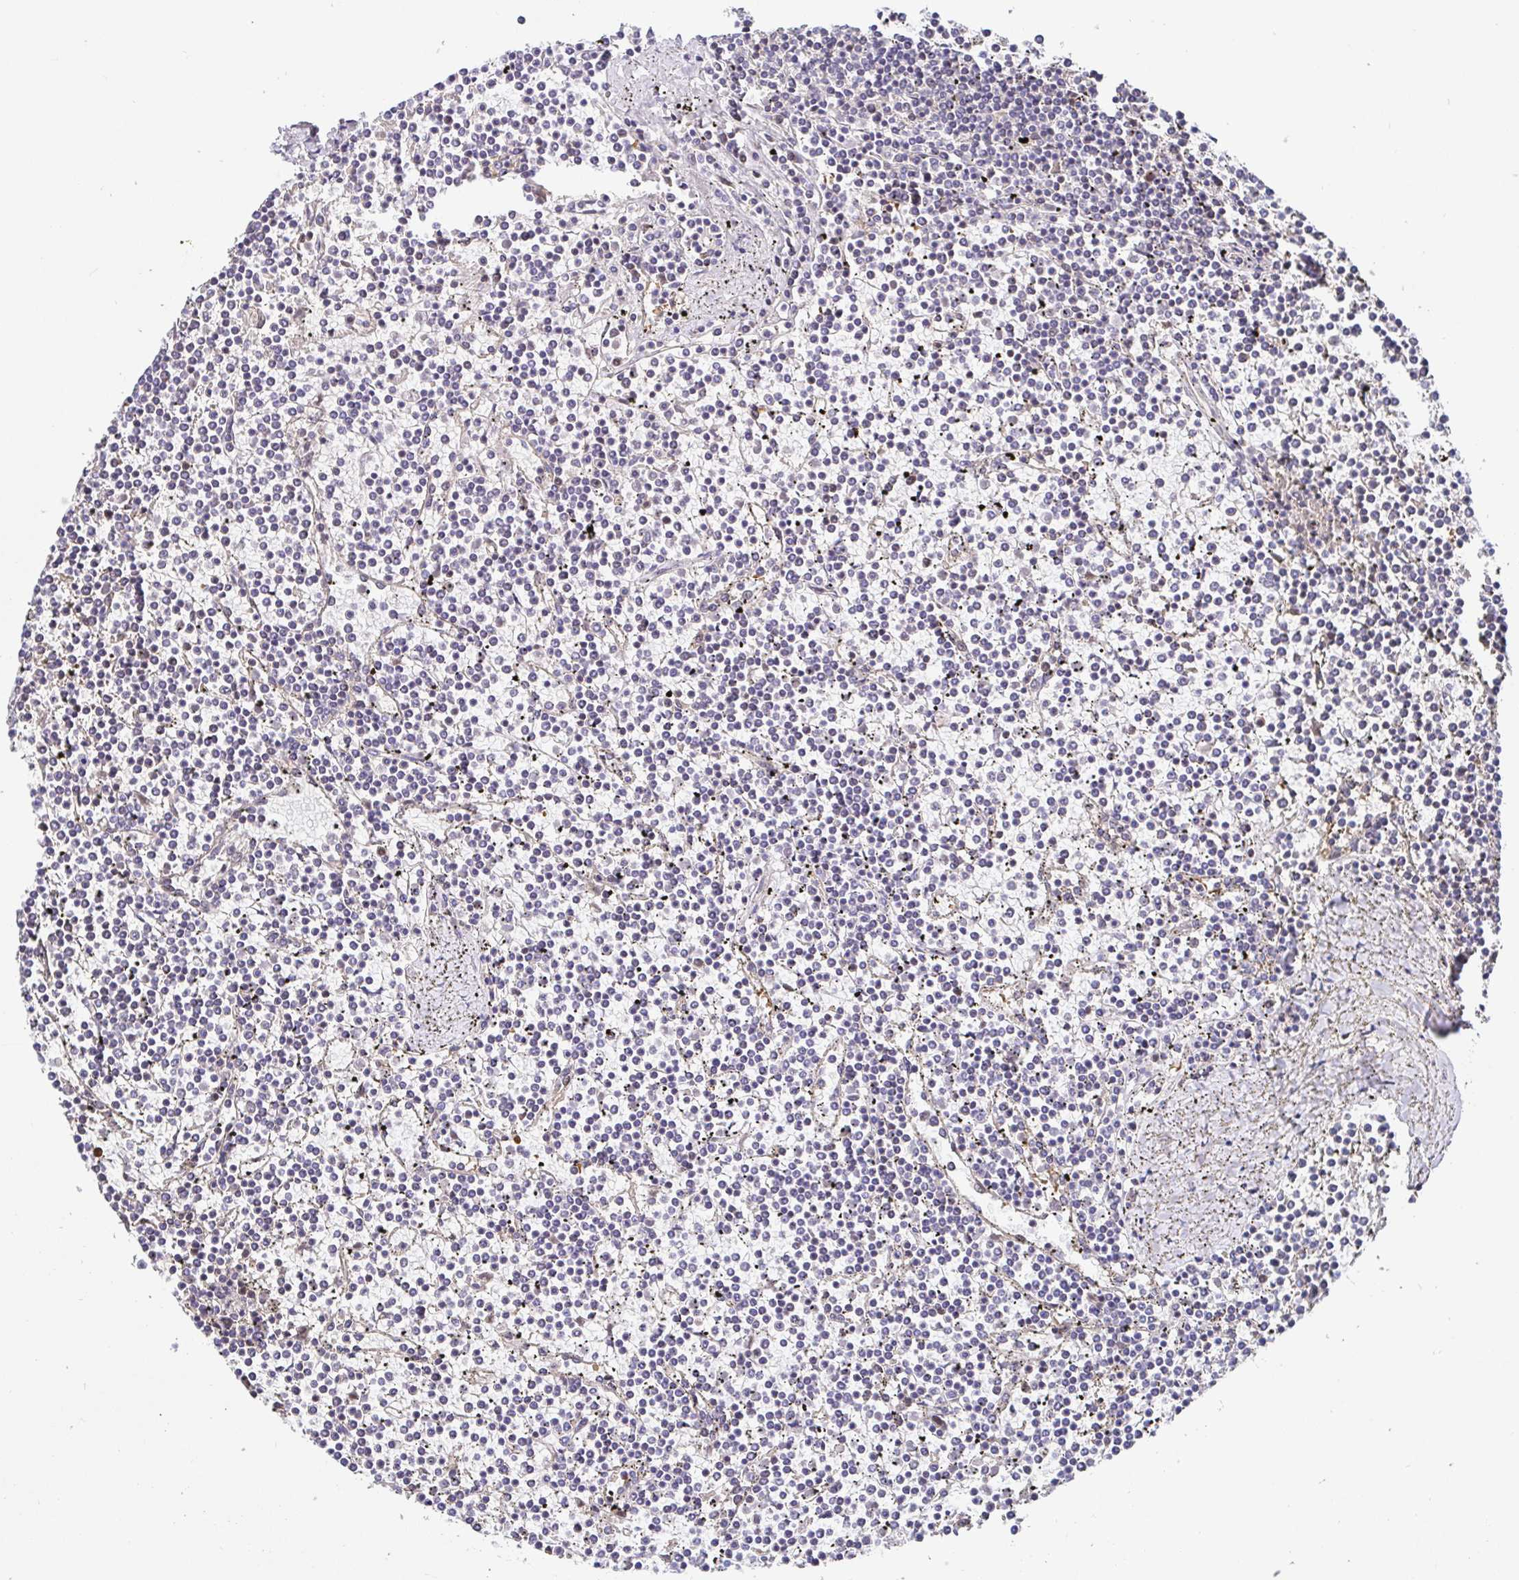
{"staining": {"intensity": "negative", "quantity": "none", "location": "none"}, "tissue": "lymphoma", "cell_type": "Tumor cells", "image_type": "cancer", "snomed": [{"axis": "morphology", "description": "Malignant lymphoma, non-Hodgkin's type, Low grade"}, {"axis": "topography", "description": "Spleen"}], "caption": "Tumor cells show no significant staining in lymphoma.", "gene": "TIMELESS", "patient": {"sex": "female", "age": 19}}